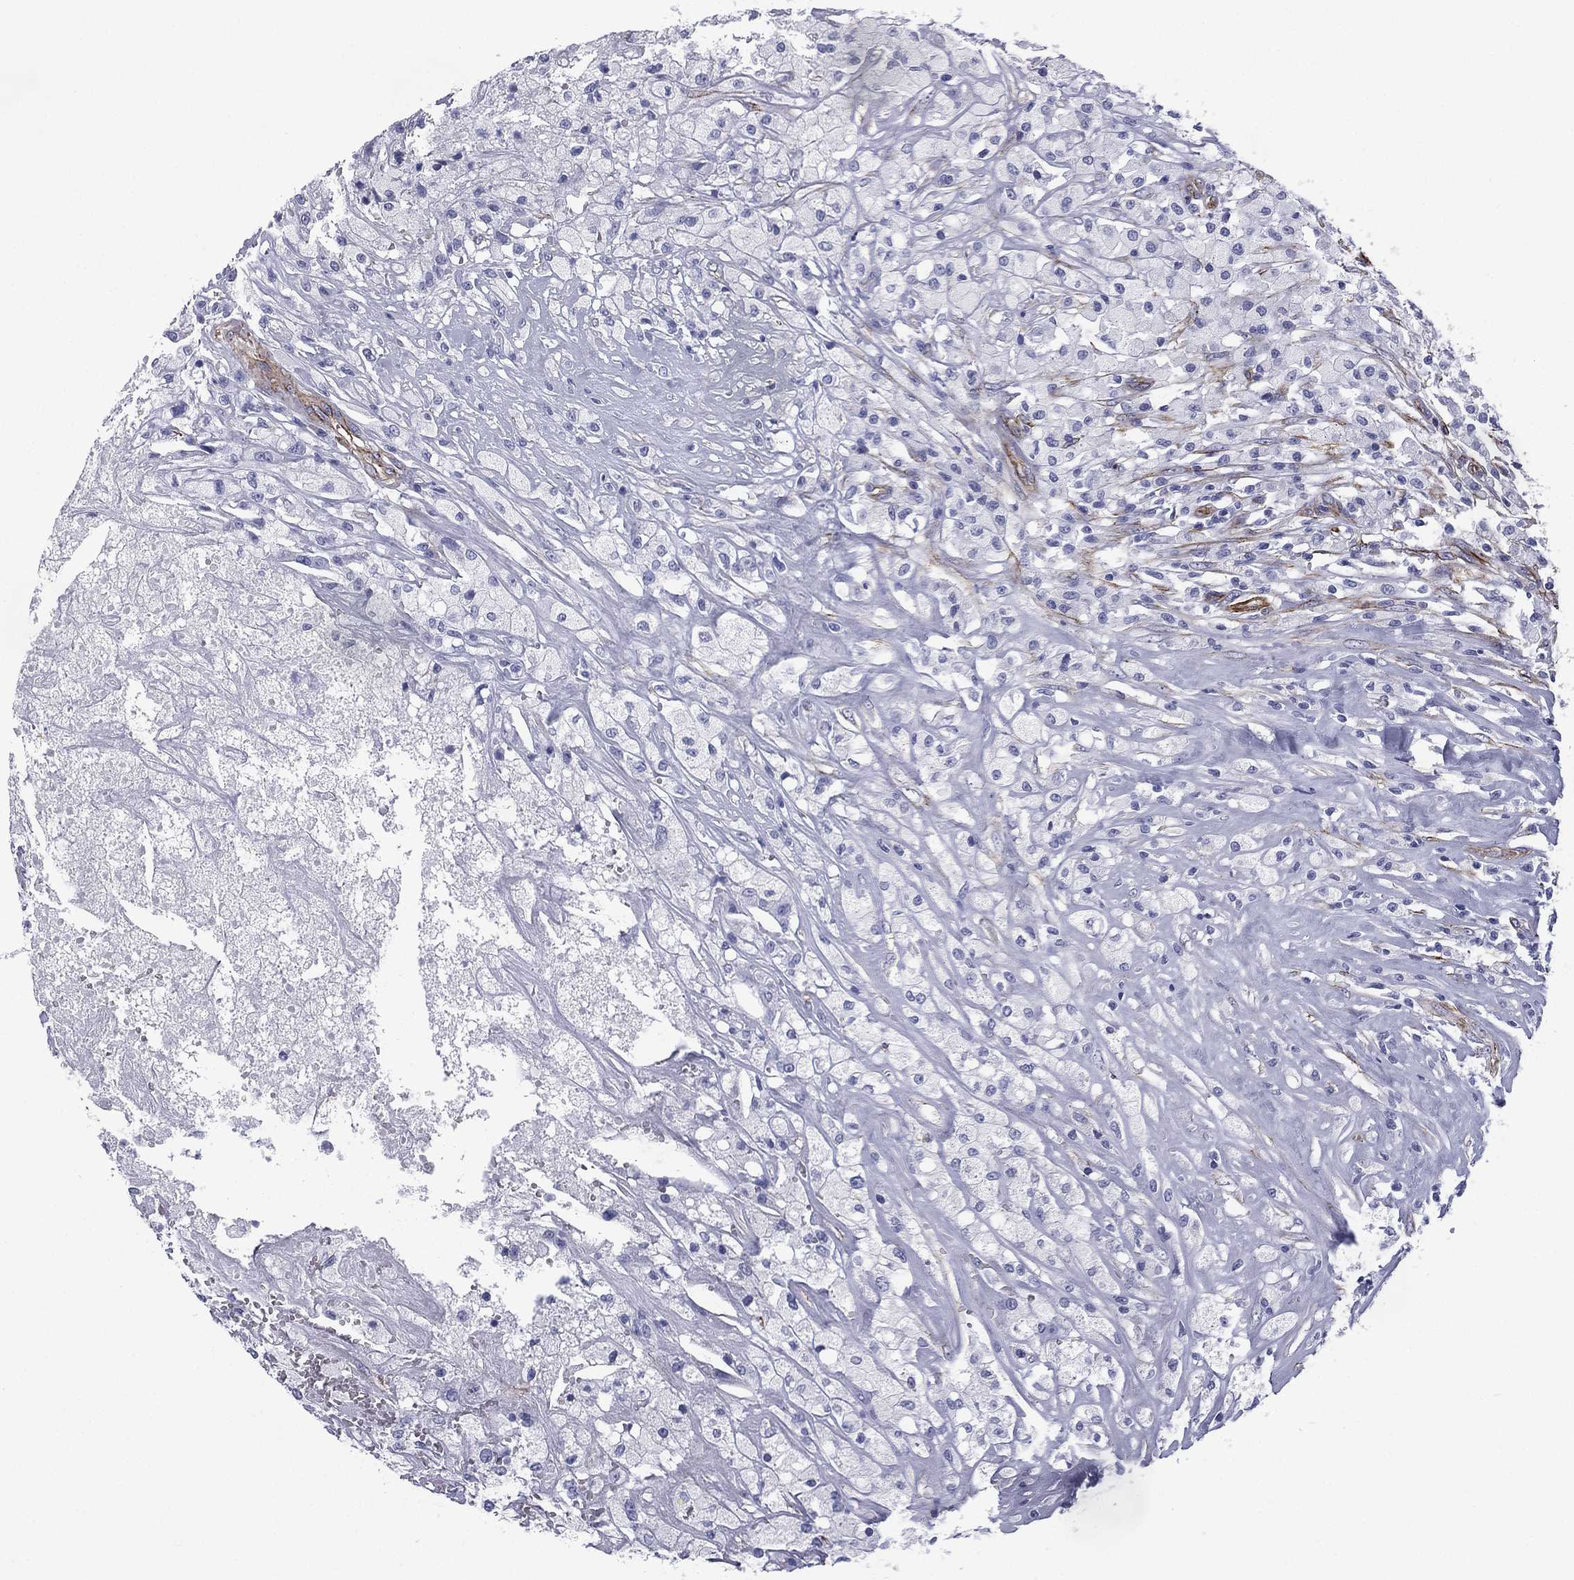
{"staining": {"intensity": "negative", "quantity": "none", "location": "none"}, "tissue": "testis cancer", "cell_type": "Tumor cells", "image_type": "cancer", "snomed": [{"axis": "morphology", "description": "Necrosis, NOS"}, {"axis": "morphology", "description": "Carcinoma, Embryonal, NOS"}, {"axis": "topography", "description": "Testis"}], "caption": "Tumor cells show no significant protein staining in testis cancer.", "gene": "CAVIN3", "patient": {"sex": "male", "age": 19}}